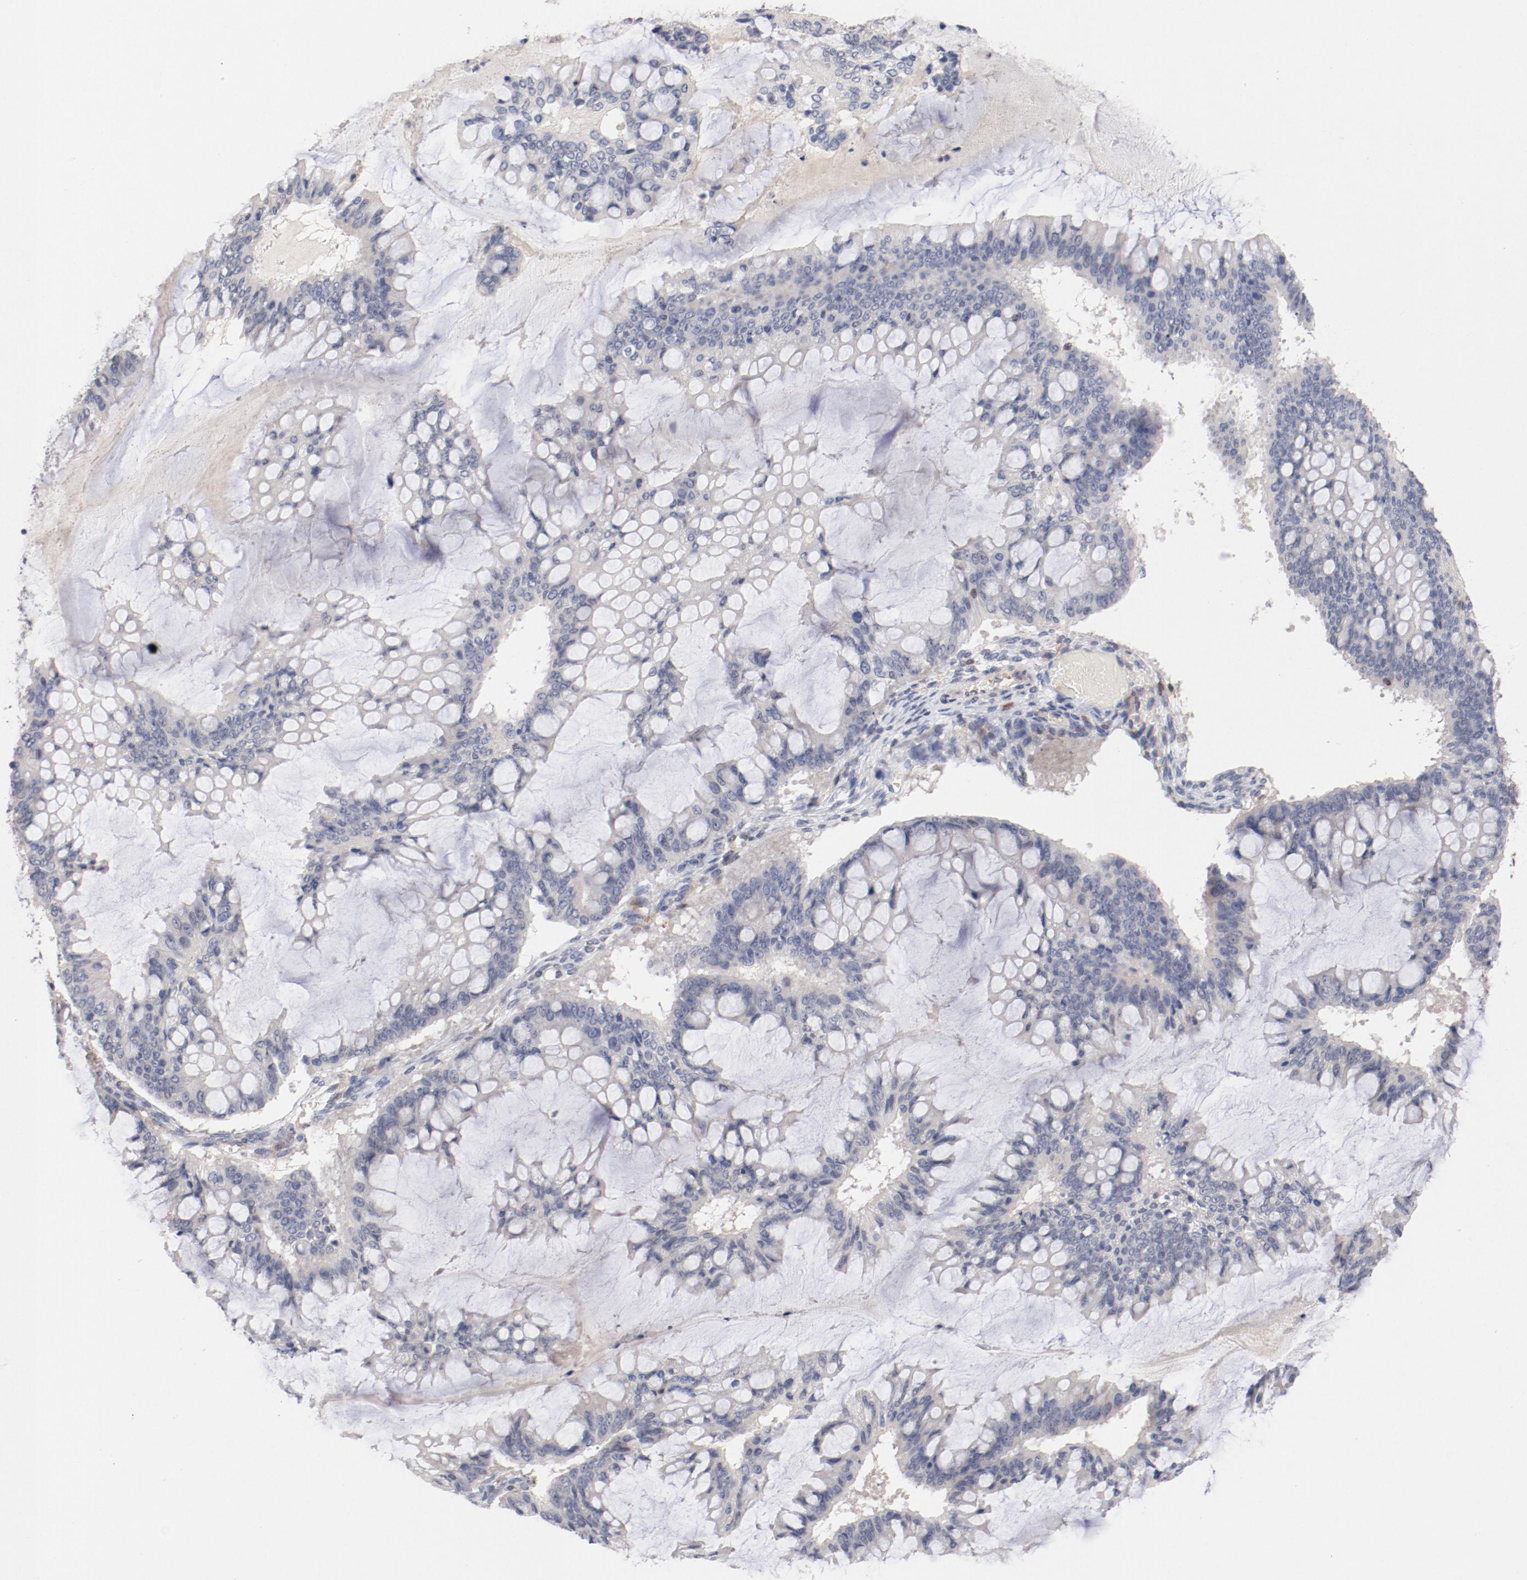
{"staining": {"intensity": "negative", "quantity": "none", "location": "none"}, "tissue": "ovarian cancer", "cell_type": "Tumor cells", "image_type": "cancer", "snomed": [{"axis": "morphology", "description": "Cystadenocarcinoma, mucinous, NOS"}, {"axis": "topography", "description": "Ovary"}], "caption": "A histopathology image of mucinous cystadenocarcinoma (ovarian) stained for a protein reveals no brown staining in tumor cells.", "gene": "CBL", "patient": {"sex": "female", "age": 73}}